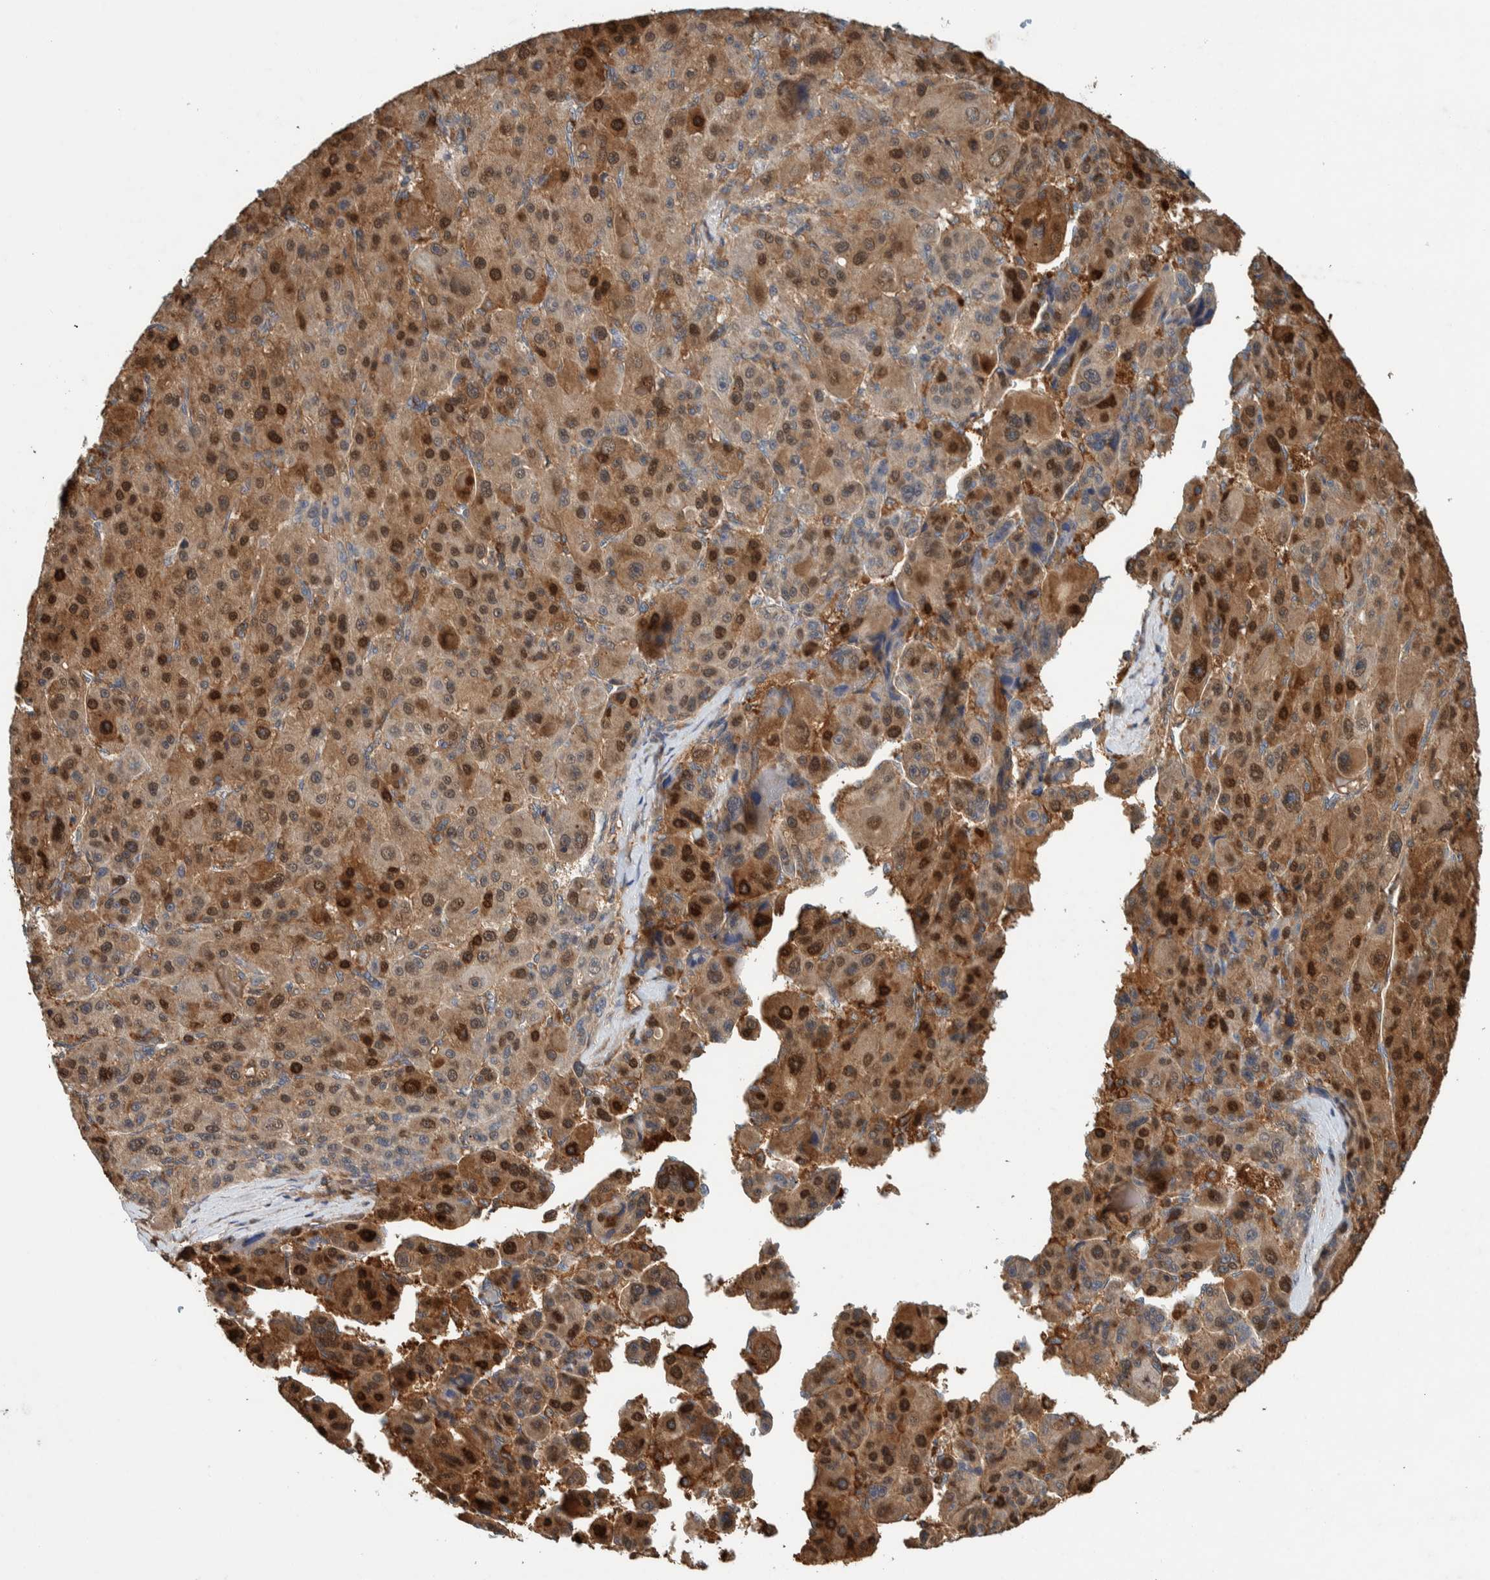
{"staining": {"intensity": "moderate", "quantity": ">75%", "location": "cytoplasmic/membranous"}, "tissue": "liver cancer", "cell_type": "Tumor cells", "image_type": "cancer", "snomed": [{"axis": "morphology", "description": "Carcinoma, Hepatocellular, NOS"}, {"axis": "topography", "description": "Liver"}], "caption": "DAB immunohistochemical staining of hepatocellular carcinoma (liver) shows moderate cytoplasmic/membranous protein staining in about >75% of tumor cells.", "gene": "PLA2G3", "patient": {"sex": "male", "age": 76}}